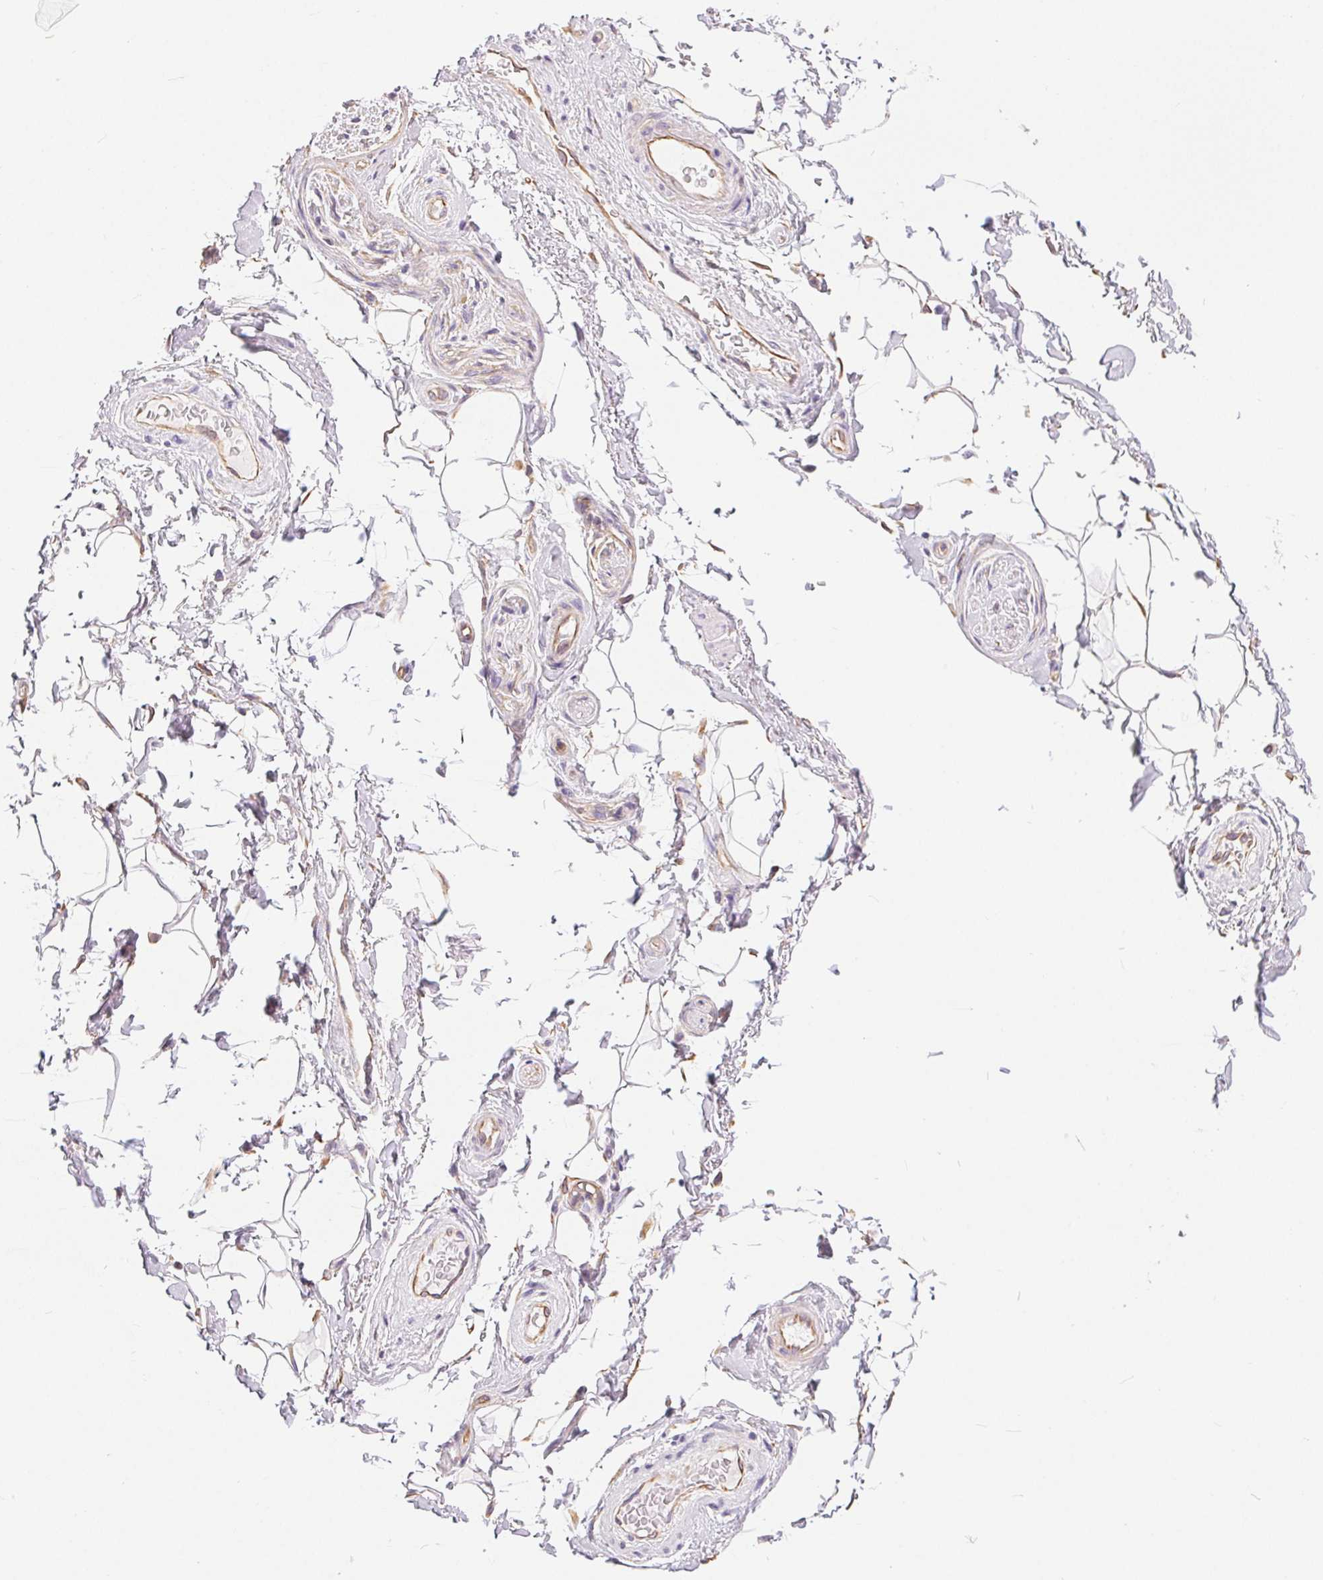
{"staining": {"intensity": "negative", "quantity": "none", "location": "none"}, "tissue": "adipose tissue", "cell_type": "Adipocytes", "image_type": "normal", "snomed": [{"axis": "morphology", "description": "Normal tissue, NOS"}, {"axis": "topography", "description": "Anal"}, {"axis": "topography", "description": "Peripheral nerve tissue"}], "caption": "Immunohistochemistry of benign adipose tissue reveals no positivity in adipocytes.", "gene": "GFAP", "patient": {"sex": "male", "age": 51}}